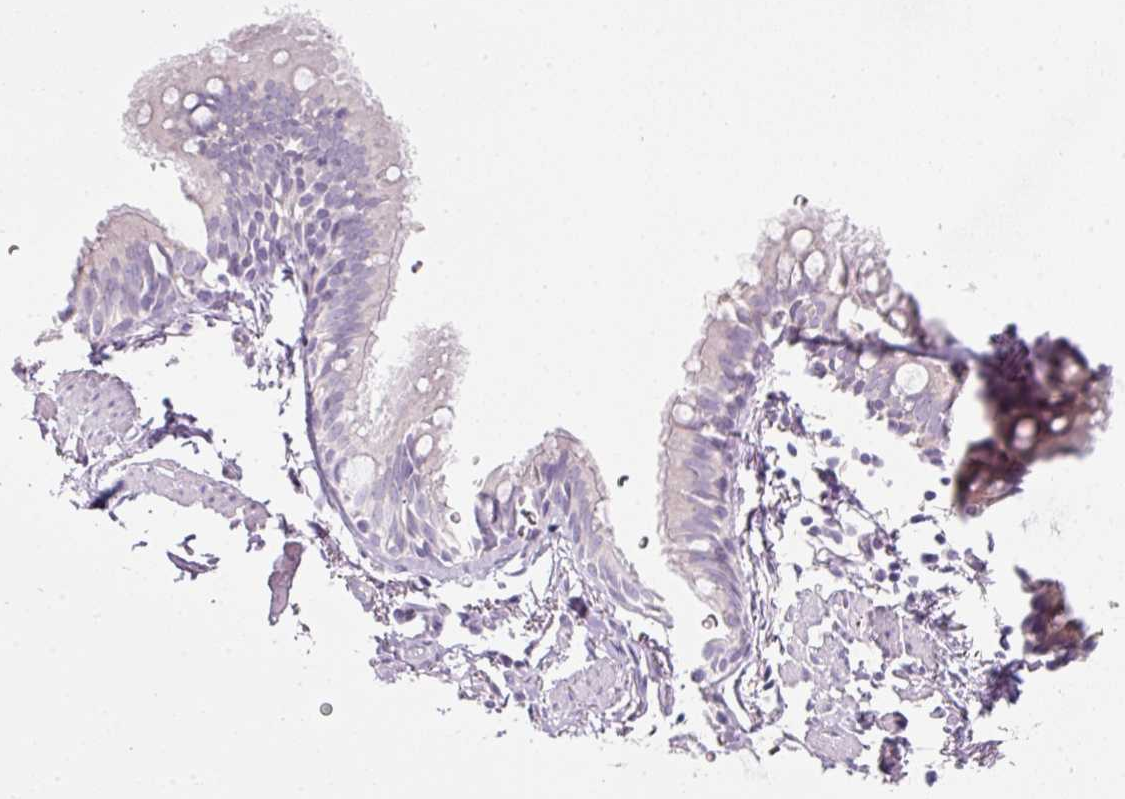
{"staining": {"intensity": "negative", "quantity": "none", "location": "none"}, "tissue": "bronchus", "cell_type": "Respiratory epithelial cells", "image_type": "normal", "snomed": [{"axis": "morphology", "description": "Normal tissue, NOS"}, {"axis": "topography", "description": "Bronchus"}], "caption": "Image shows no protein staining in respiratory epithelial cells of normal bronchus. (DAB immunohistochemistry with hematoxylin counter stain).", "gene": "SLC2A2", "patient": {"sex": "male", "age": 67}}